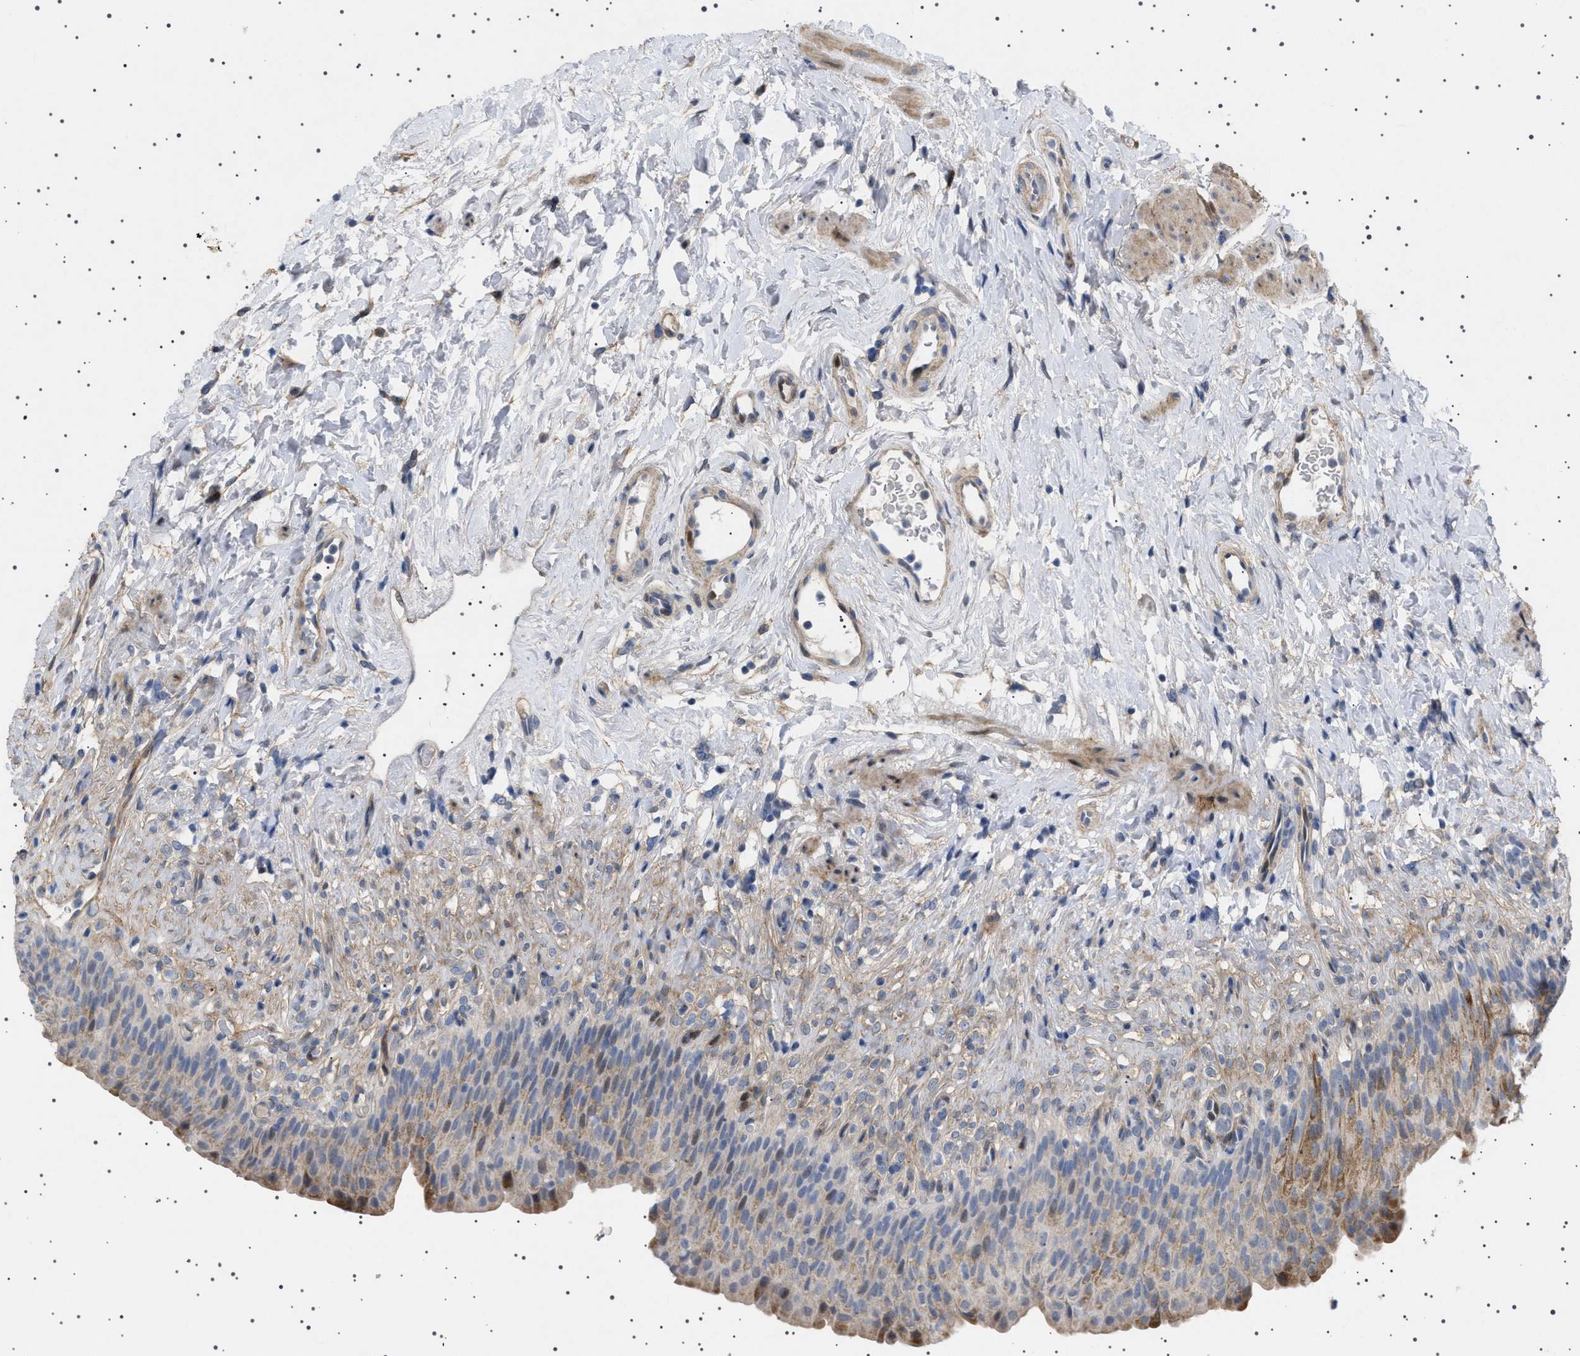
{"staining": {"intensity": "weak", "quantity": "25%-75%", "location": "cytoplasmic/membranous"}, "tissue": "urinary bladder", "cell_type": "Urothelial cells", "image_type": "normal", "snomed": [{"axis": "morphology", "description": "Normal tissue, NOS"}, {"axis": "topography", "description": "Urinary bladder"}], "caption": "Protein analysis of unremarkable urinary bladder reveals weak cytoplasmic/membranous staining in about 25%-75% of urothelial cells. Using DAB (brown) and hematoxylin (blue) stains, captured at high magnification using brightfield microscopy.", "gene": "HTR1A", "patient": {"sex": "female", "age": 79}}